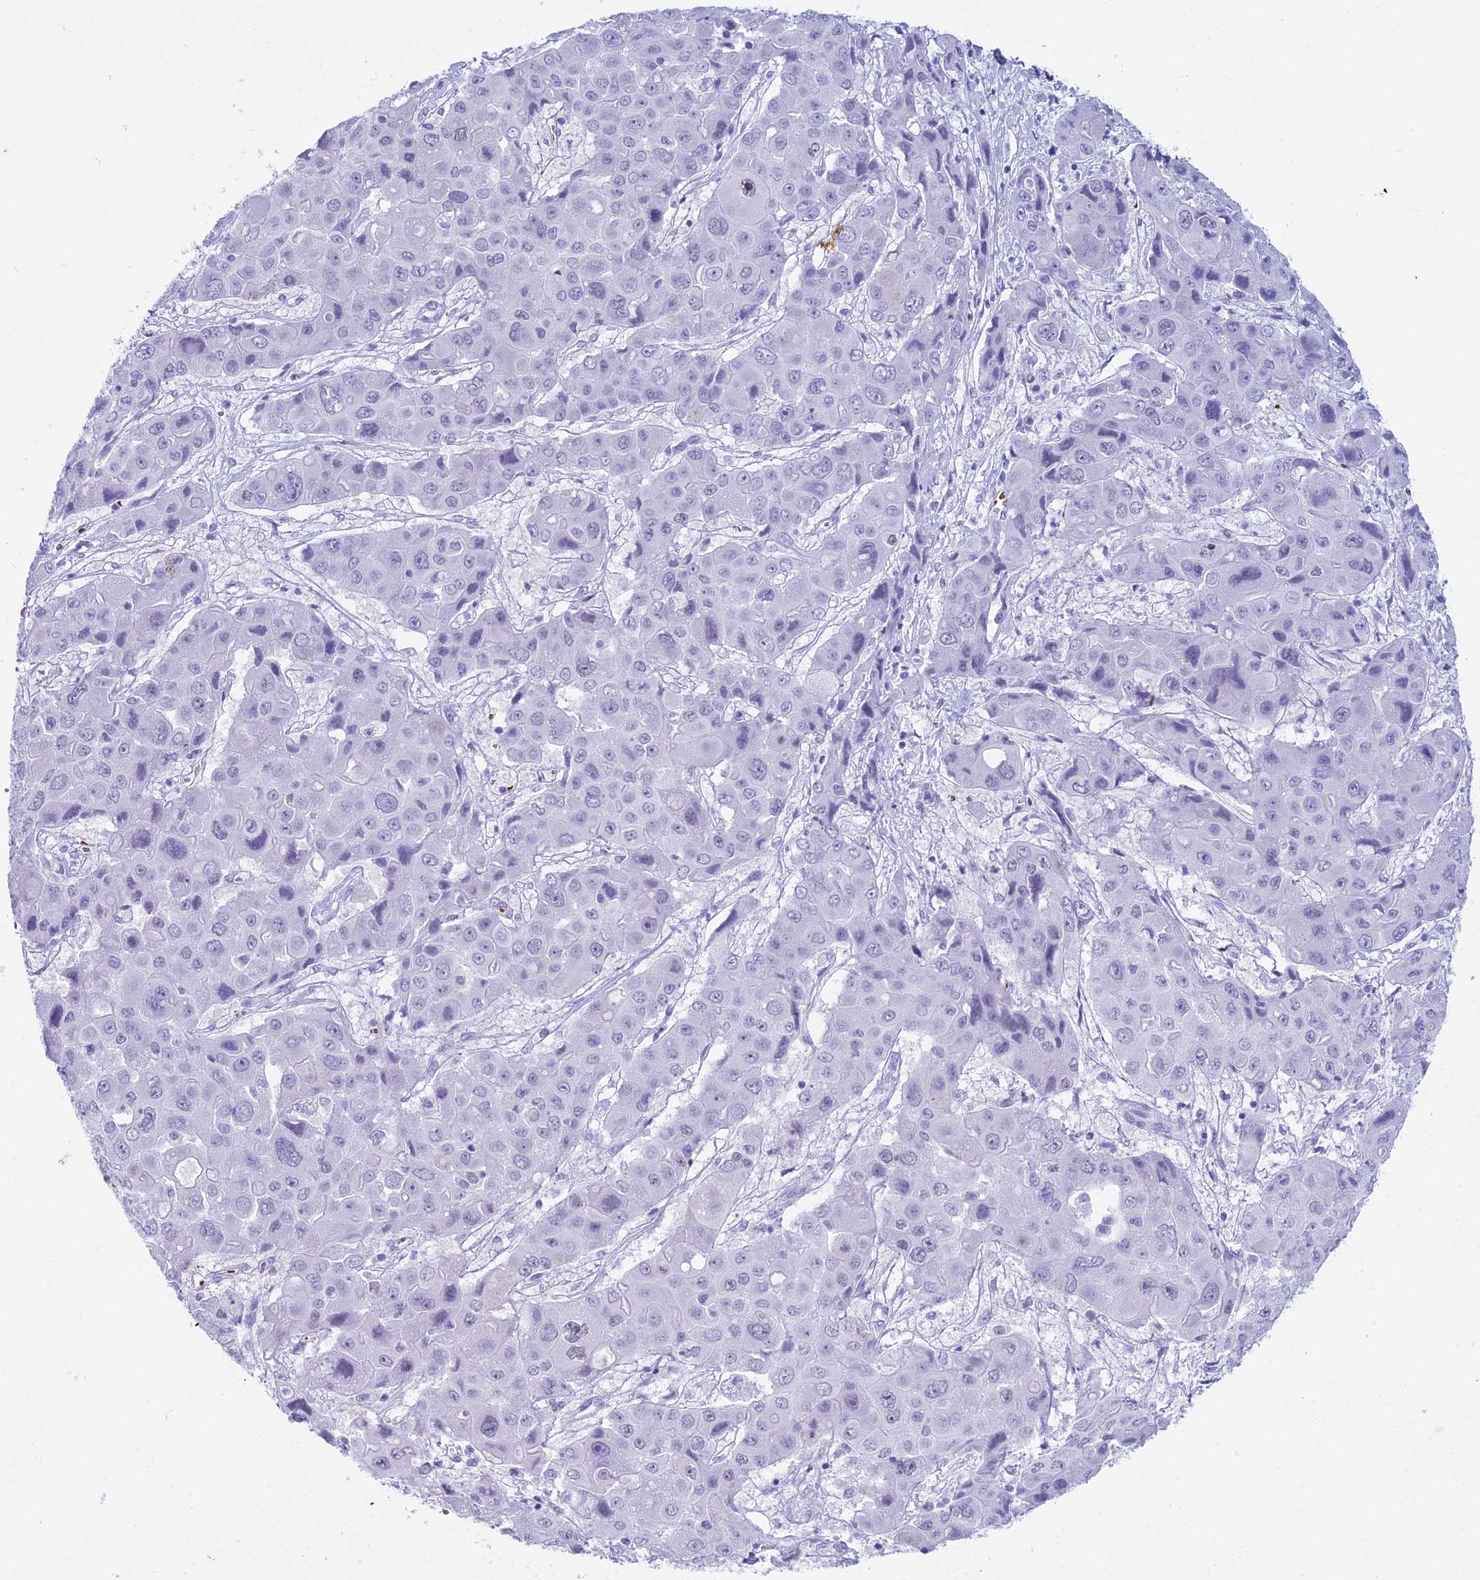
{"staining": {"intensity": "negative", "quantity": "none", "location": "none"}, "tissue": "liver cancer", "cell_type": "Tumor cells", "image_type": "cancer", "snomed": [{"axis": "morphology", "description": "Cholangiocarcinoma"}, {"axis": "topography", "description": "Liver"}], "caption": "Immunohistochemistry (IHC) histopathology image of neoplastic tissue: human liver cancer stained with DAB reveals no significant protein positivity in tumor cells.", "gene": "RNPS1", "patient": {"sex": "male", "age": 67}}